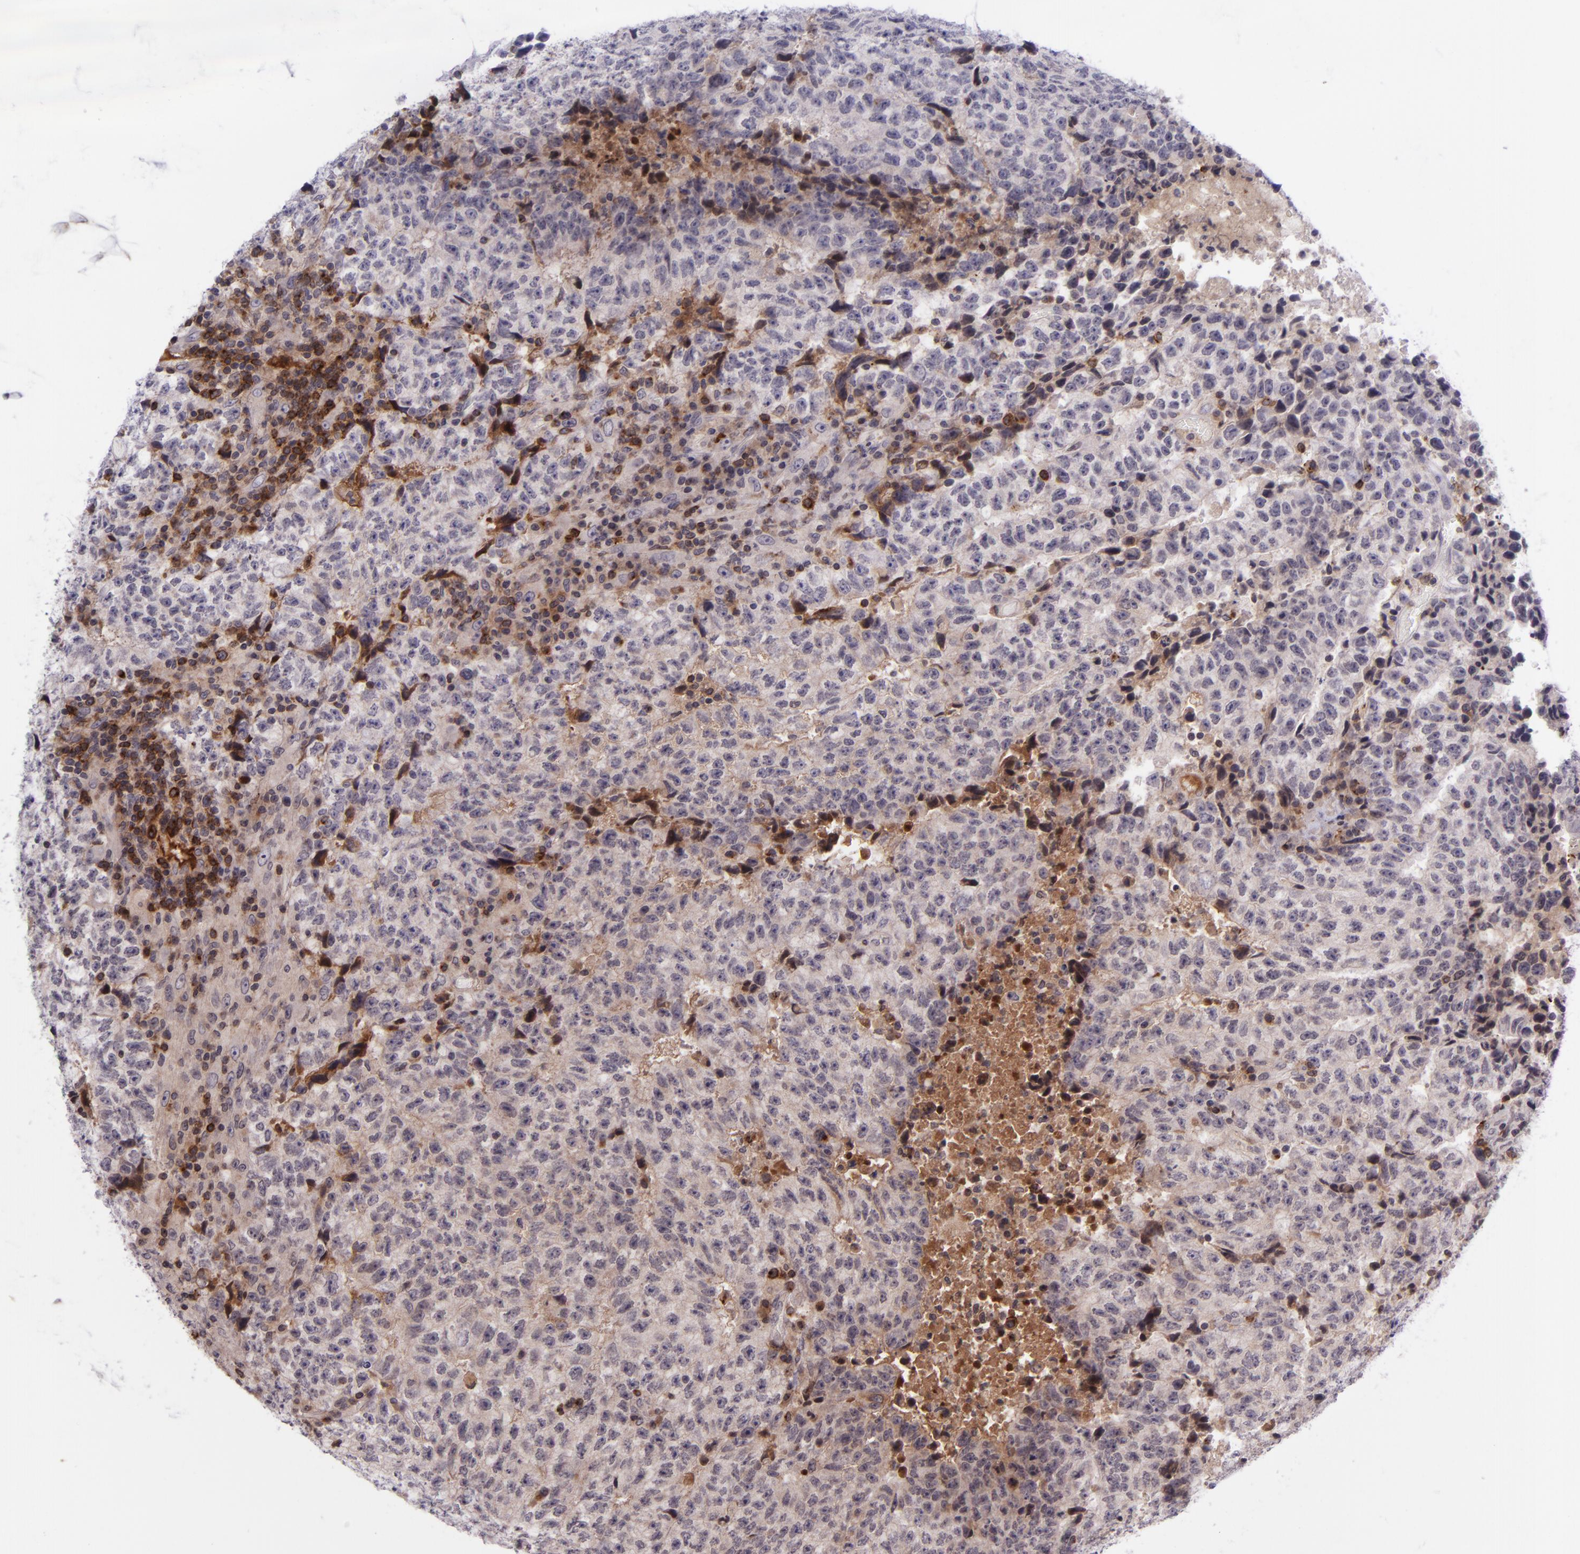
{"staining": {"intensity": "weak", "quantity": "25%-75%", "location": "cytoplasmic/membranous"}, "tissue": "testis cancer", "cell_type": "Tumor cells", "image_type": "cancer", "snomed": [{"axis": "morphology", "description": "Necrosis, NOS"}, {"axis": "morphology", "description": "Carcinoma, Embryonal, NOS"}, {"axis": "topography", "description": "Testis"}], "caption": "A brown stain shows weak cytoplasmic/membranous expression of a protein in human testis cancer tumor cells. (Brightfield microscopy of DAB IHC at high magnification).", "gene": "SELL", "patient": {"sex": "male", "age": 19}}